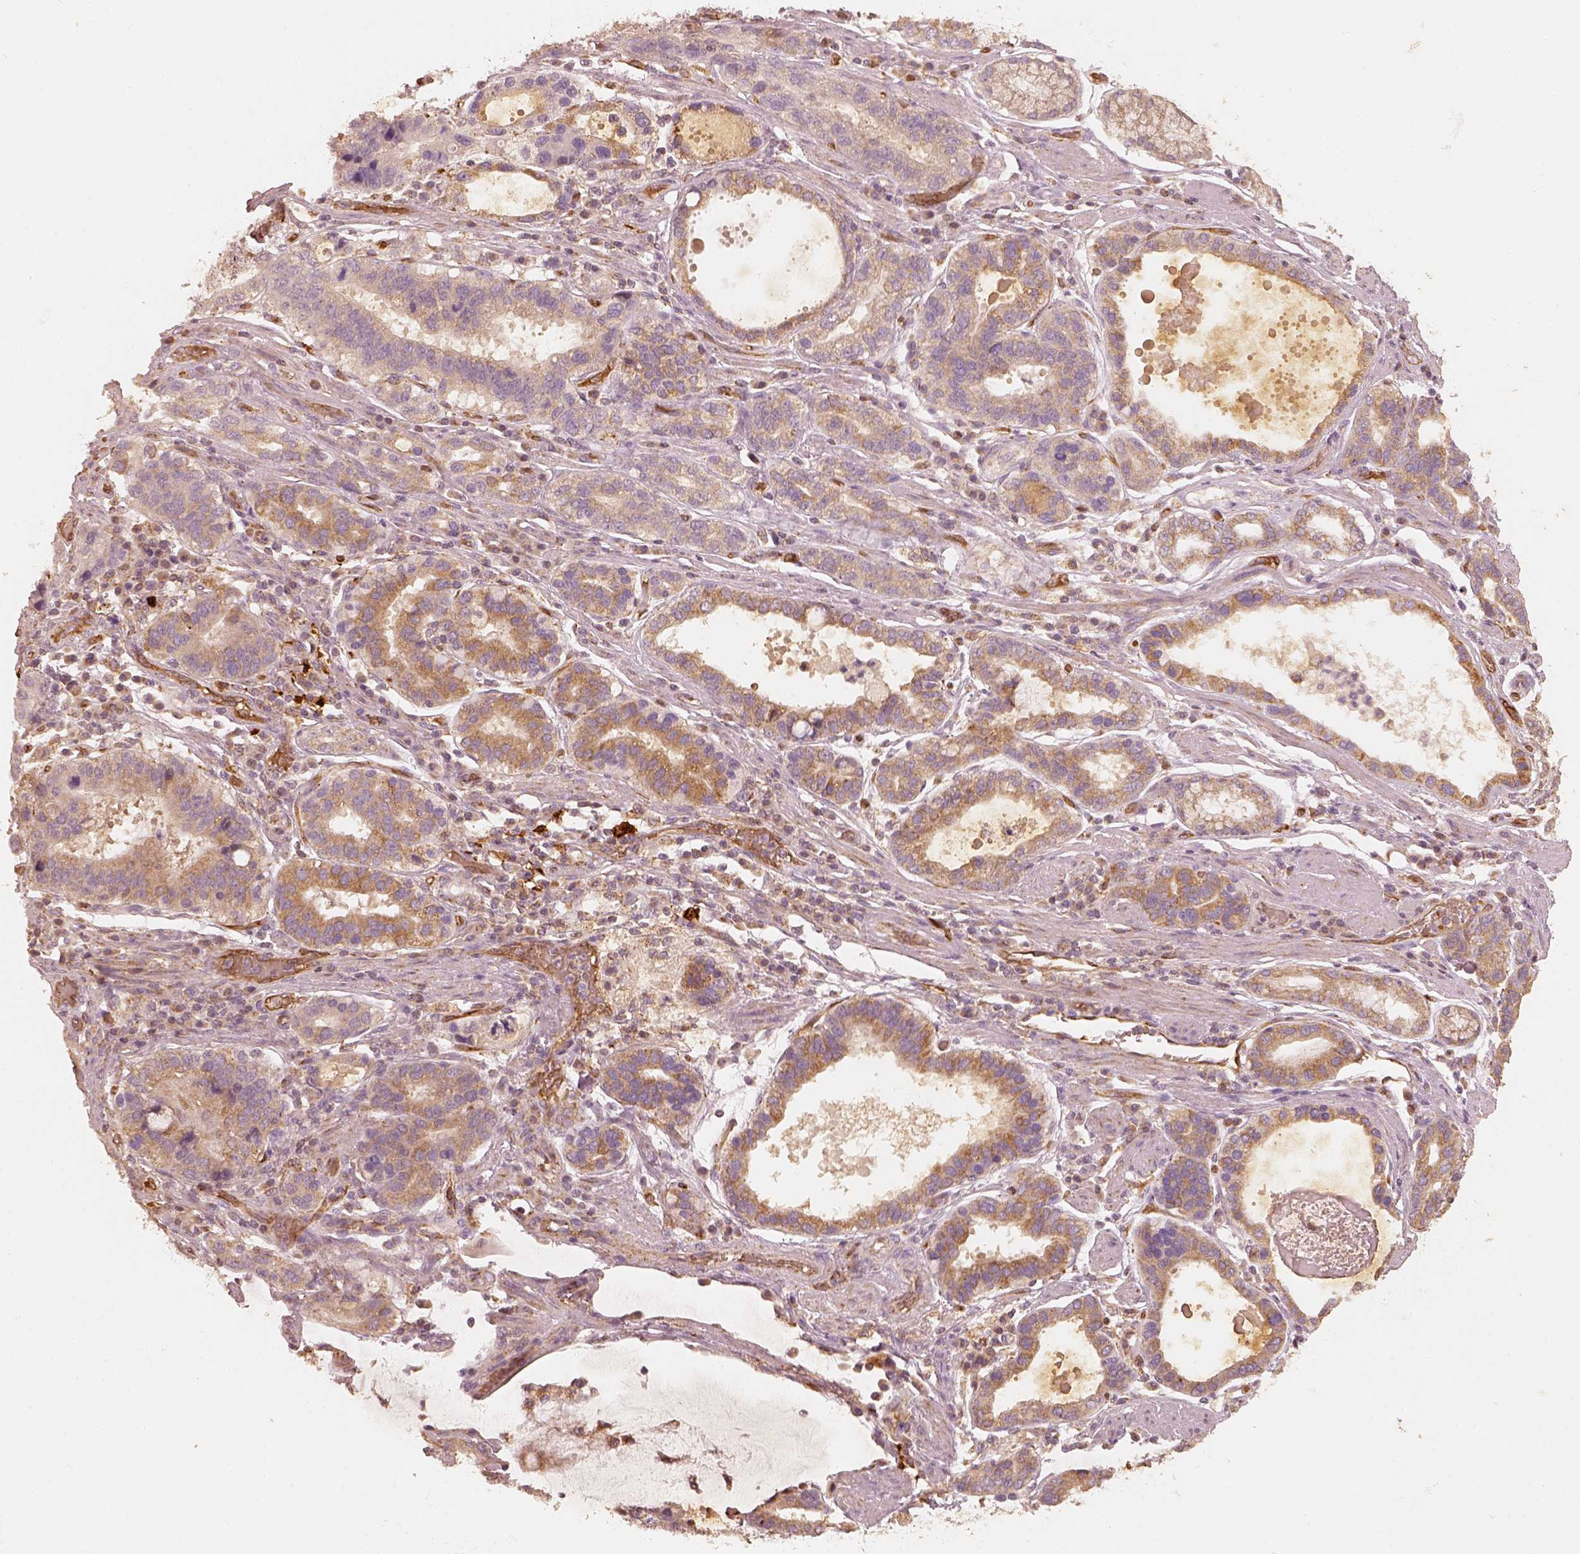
{"staining": {"intensity": "moderate", "quantity": ">75%", "location": "cytoplasmic/membranous"}, "tissue": "stomach cancer", "cell_type": "Tumor cells", "image_type": "cancer", "snomed": [{"axis": "morphology", "description": "Adenocarcinoma, NOS"}, {"axis": "topography", "description": "Stomach, lower"}], "caption": "Moderate cytoplasmic/membranous staining is appreciated in about >75% of tumor cells in stomach cancer (adenocarcinoma).", "gene": "FSCN1", "patient": {"sex": "female", "age": 76}}